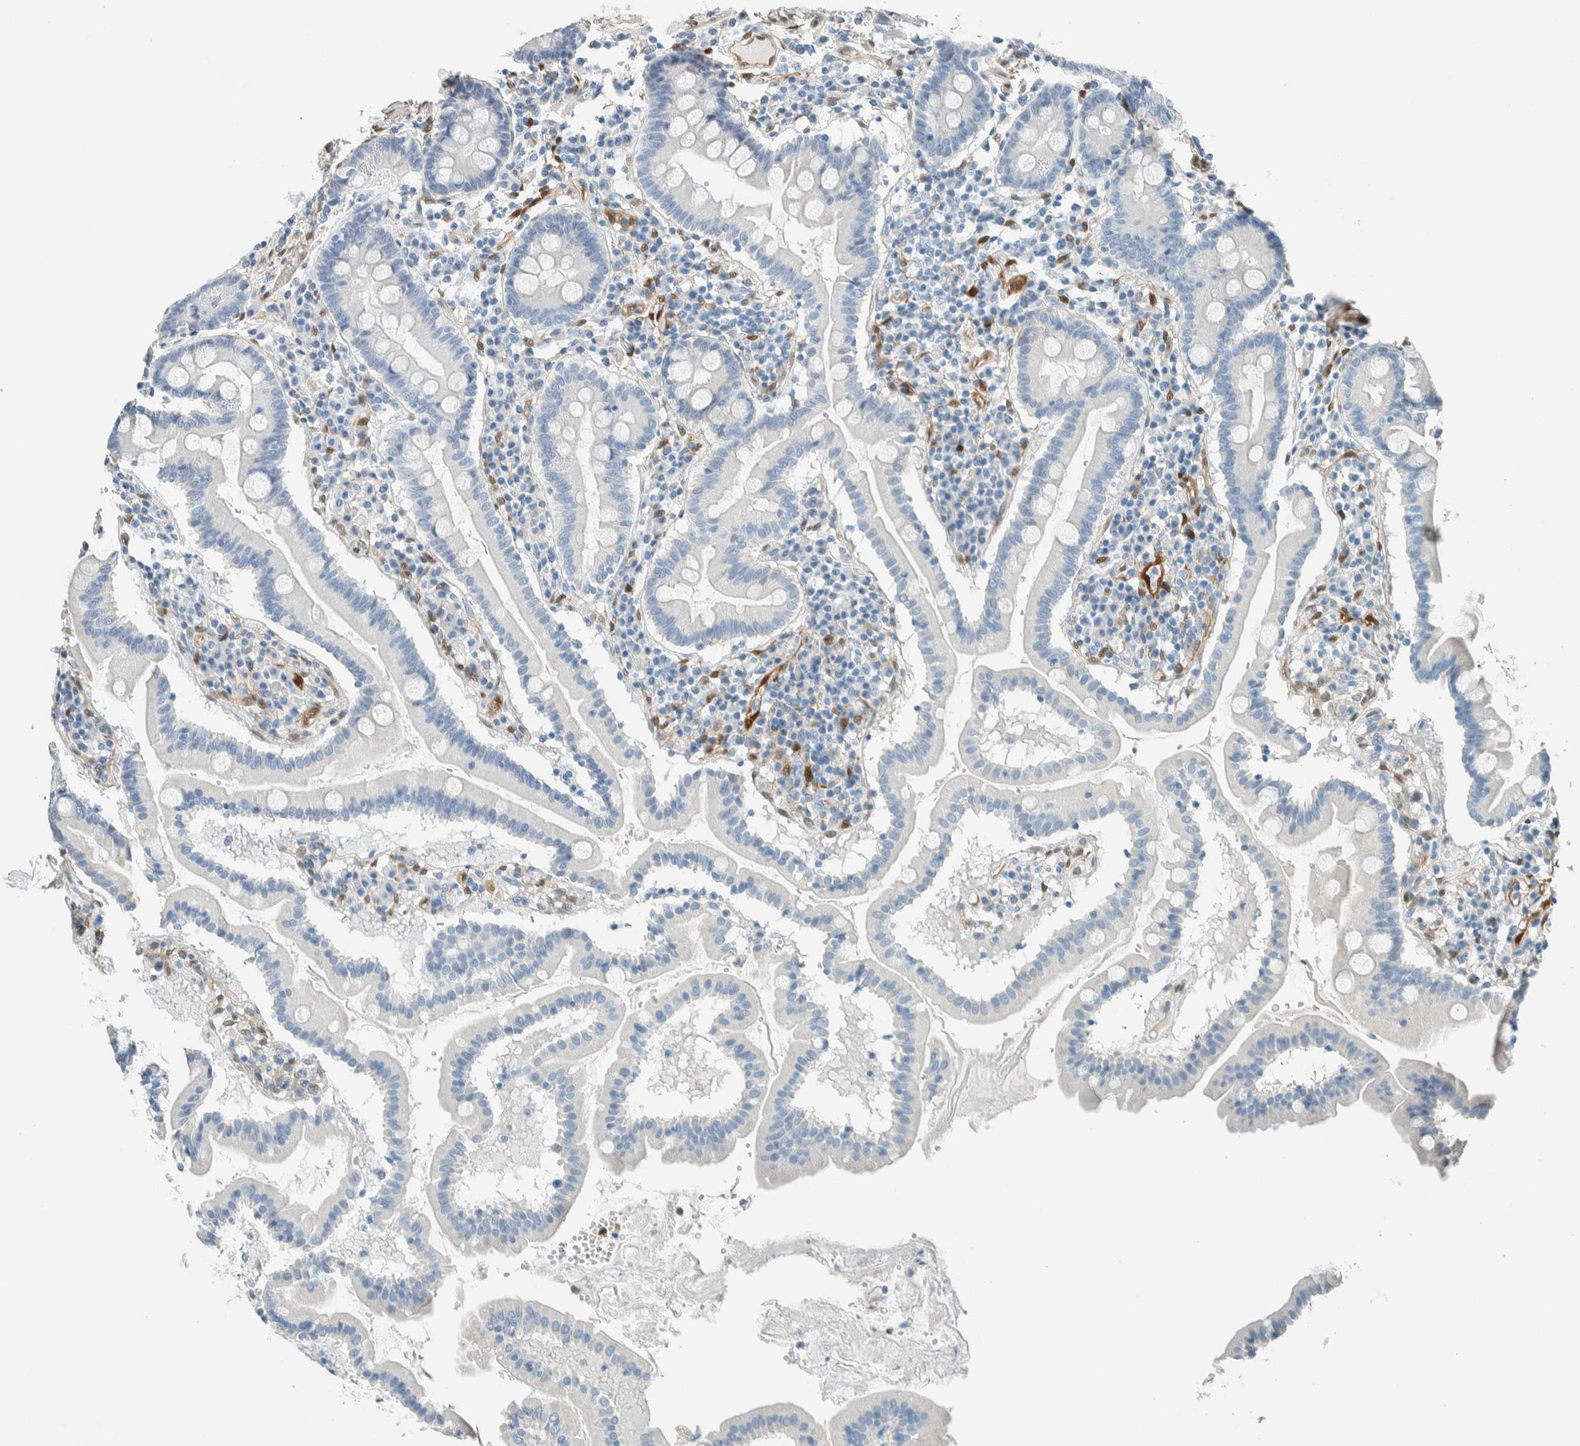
{"staining": {"intensity": "negative", "quantity": "none", "location": "none"}, "tissue": "duodenum", "cell_type": "Glandular cells", "image_type": "normal", "snomed": [{"axis": "morphology", "description": "Normal tissue, NOS"}, {"axis": "topography", "description": "Duodenum"}], "caption": "DAB (3,3'-diaminobenzidine) immunohistochemical staining of normal duodenum demonstrates no significant staining in glandular cells. (DAB immunohistochemistry (IHC) with hematoxylin counter stain).", "gene": "NXN", "patient": {"sex": "male", "age": 50}}